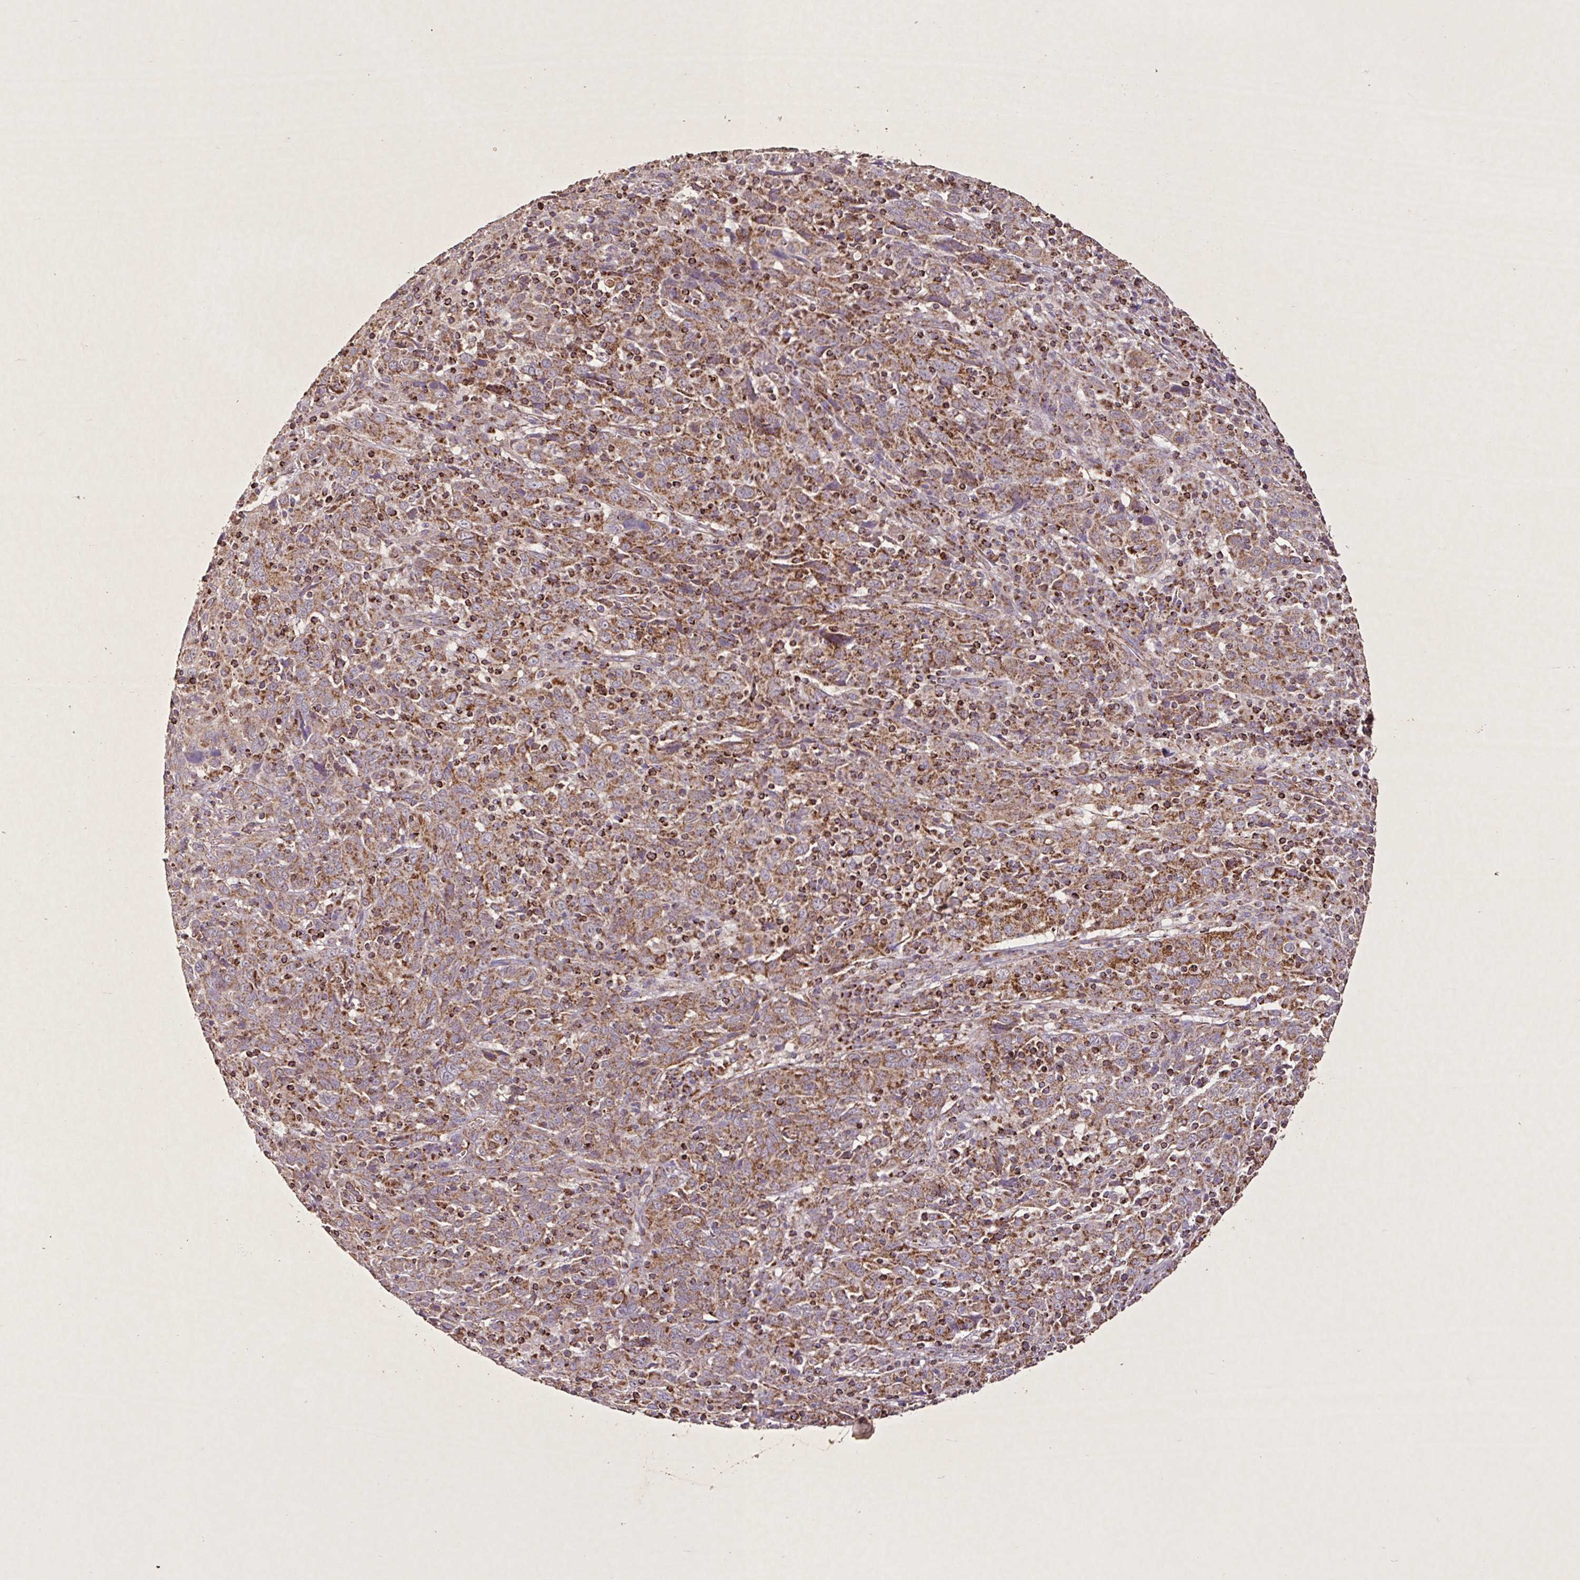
{"staining": {"intensity": "moderate", "quantity": ">75%", "location": "cytoplasmic/membranous"}, "tissue": "cervical cancer", "cell_type": "Tumor cells", "image_type": "cancer", "snomed": [{"axis": "morphology", "description": "Squamous cell carcinoma, NOS"}, {"axis": "topography", "description": "Cervix"}], "caption": "Brown immunohistochemical staining in human cervical cancer displays moderate cytoplasmic/membranous expression in approximately >75% of tumor cells.", "gene": "AGK", "patient": {"sex": "female", "age": 46}}